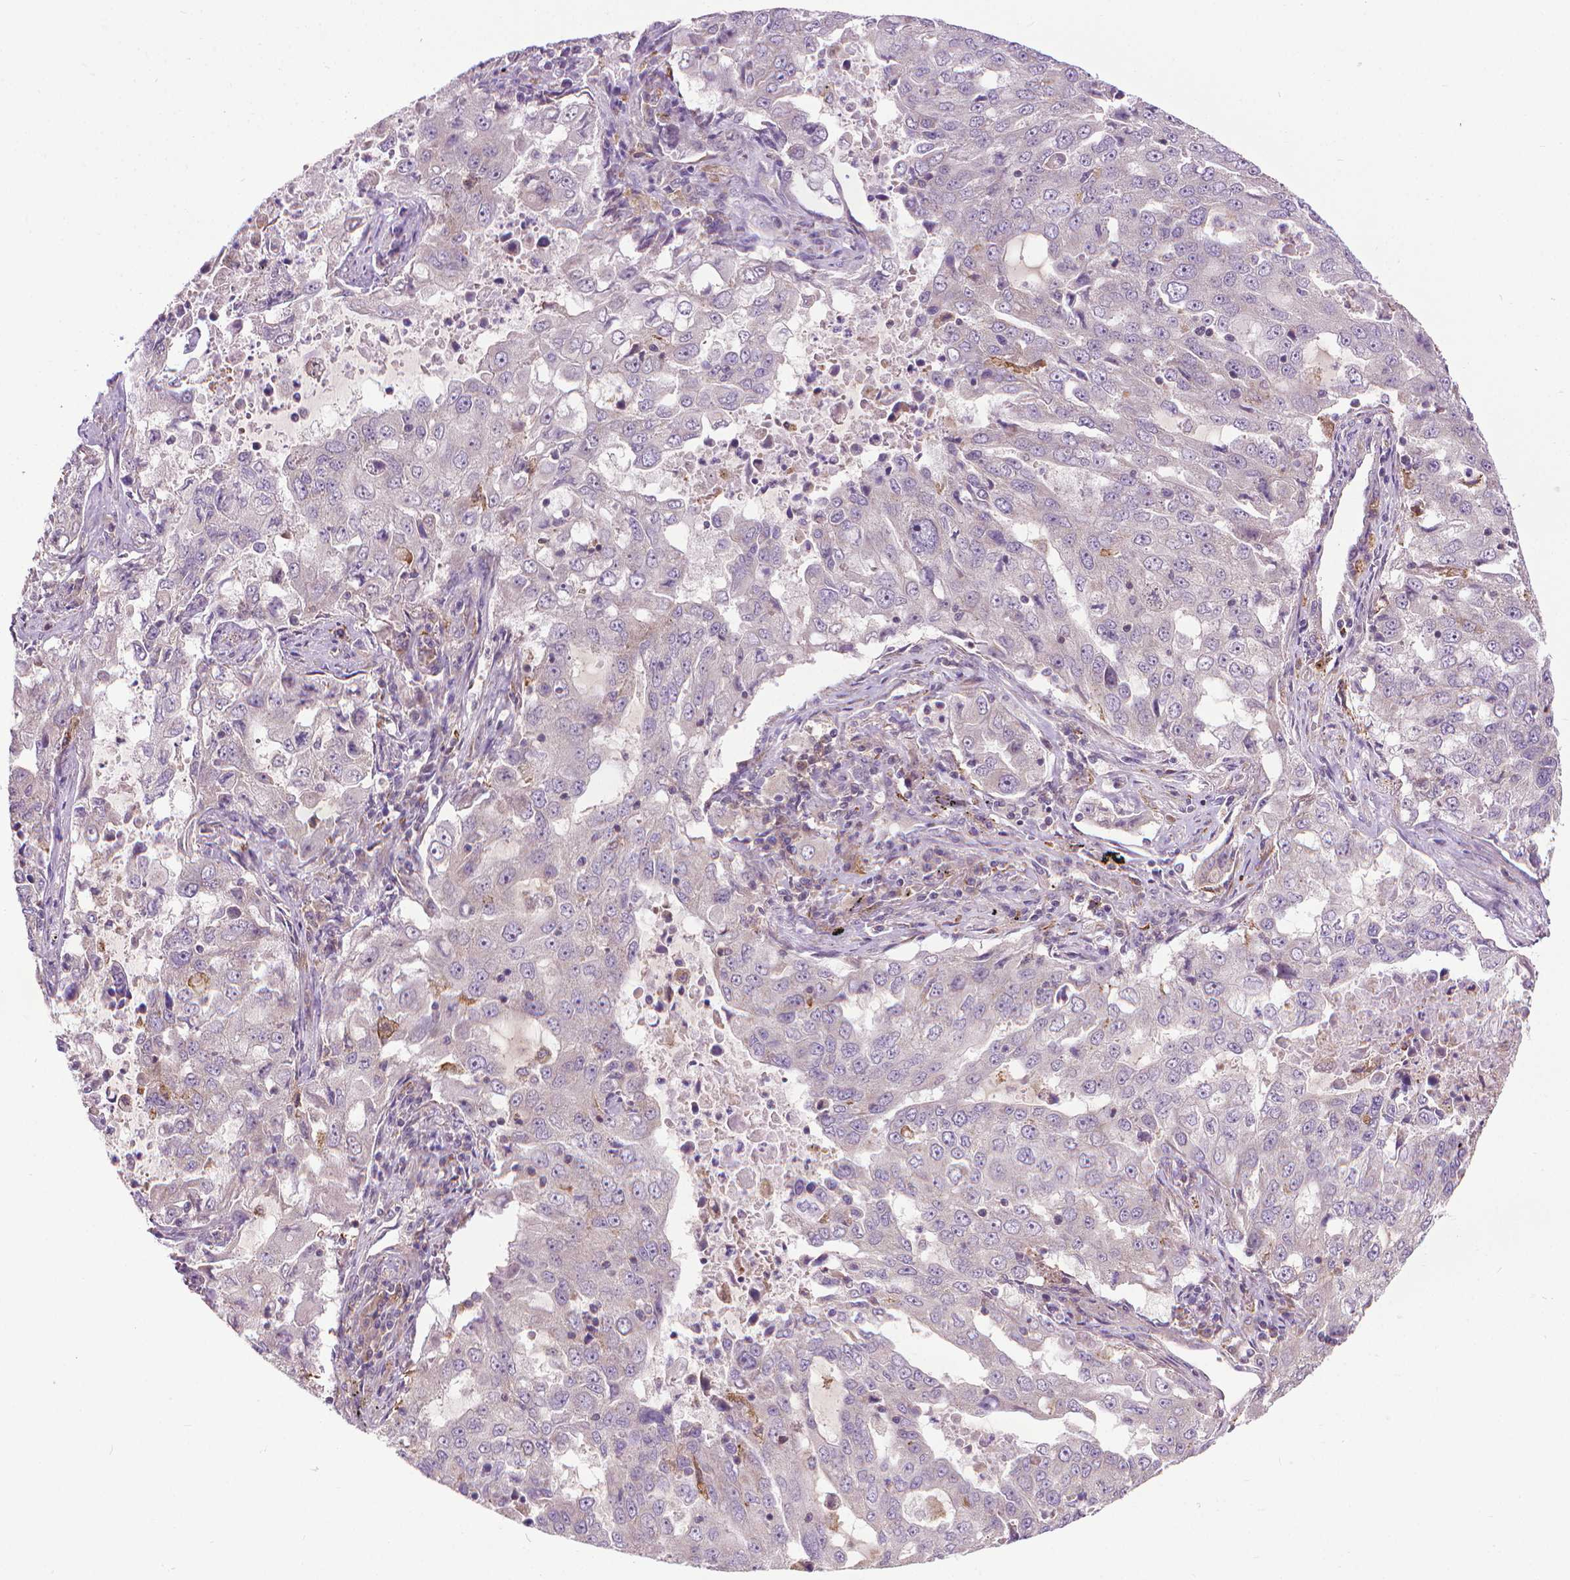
{"staining": {"intensity": "negative", "quantity": "none", "location": "none"}, "tissue": "lung cancer", "cell_type": "Tumor cells", "image_type": "cancer", "snomed": [{"axis": "morphology", "description": "Adenocarcinoma, NOS"}, {"axis": "topography", "description": "Lung"}], "caption": "An immunohistochemistry image of adenocarcinoma (lung) is shown. There is no staining in tumor cells of adenocarcinoma (lung). (DAB immunohistochemistry (IHC) with hematoxylin counter stain).", "gene": "PRAG1", "patient": {"sex": "female", "age": 61}}